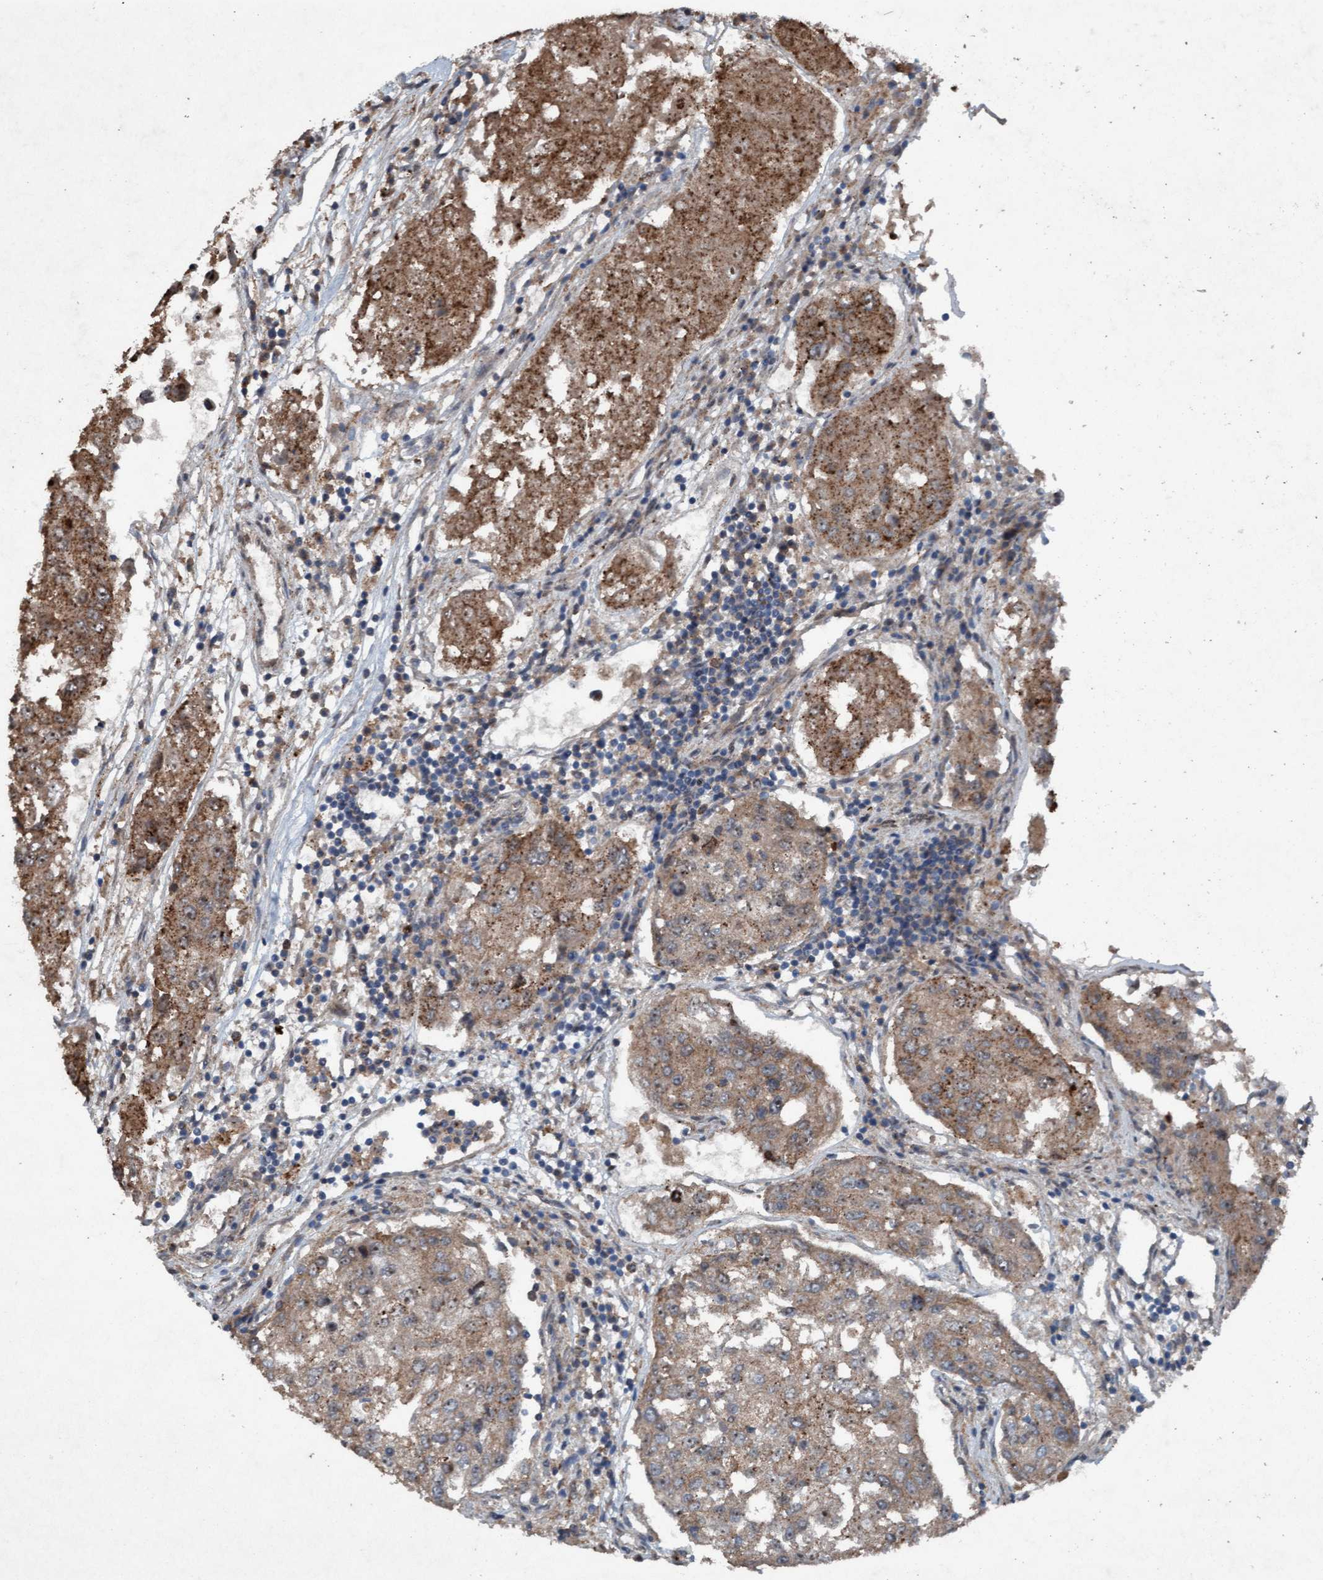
{"staining": {"intensity": "moderate", "quantity": ">75%", "location": "cytoplasmic/membranous,nuclear"}, "tissue": "urothelial cancer", "cell_type": "Tumor cells", "image_type": "cancer", "snomed": [{"axis": "morphology", "description": "Urothelial carcinoma, High grade"}, {"axis": "topography", "description": "Lymph node"}, {"axis": "topography", "description": "Urinary bladder"}], "caption": "There is medium levels of moderate cytoplasmic/membranous and nuclear staining in tumor cells of urothelial cancer, as demonstrated by immunohistochemical staining (brown color).", "gene": "PLXNB2", "patient": {"sex": "male", "age": 51}}